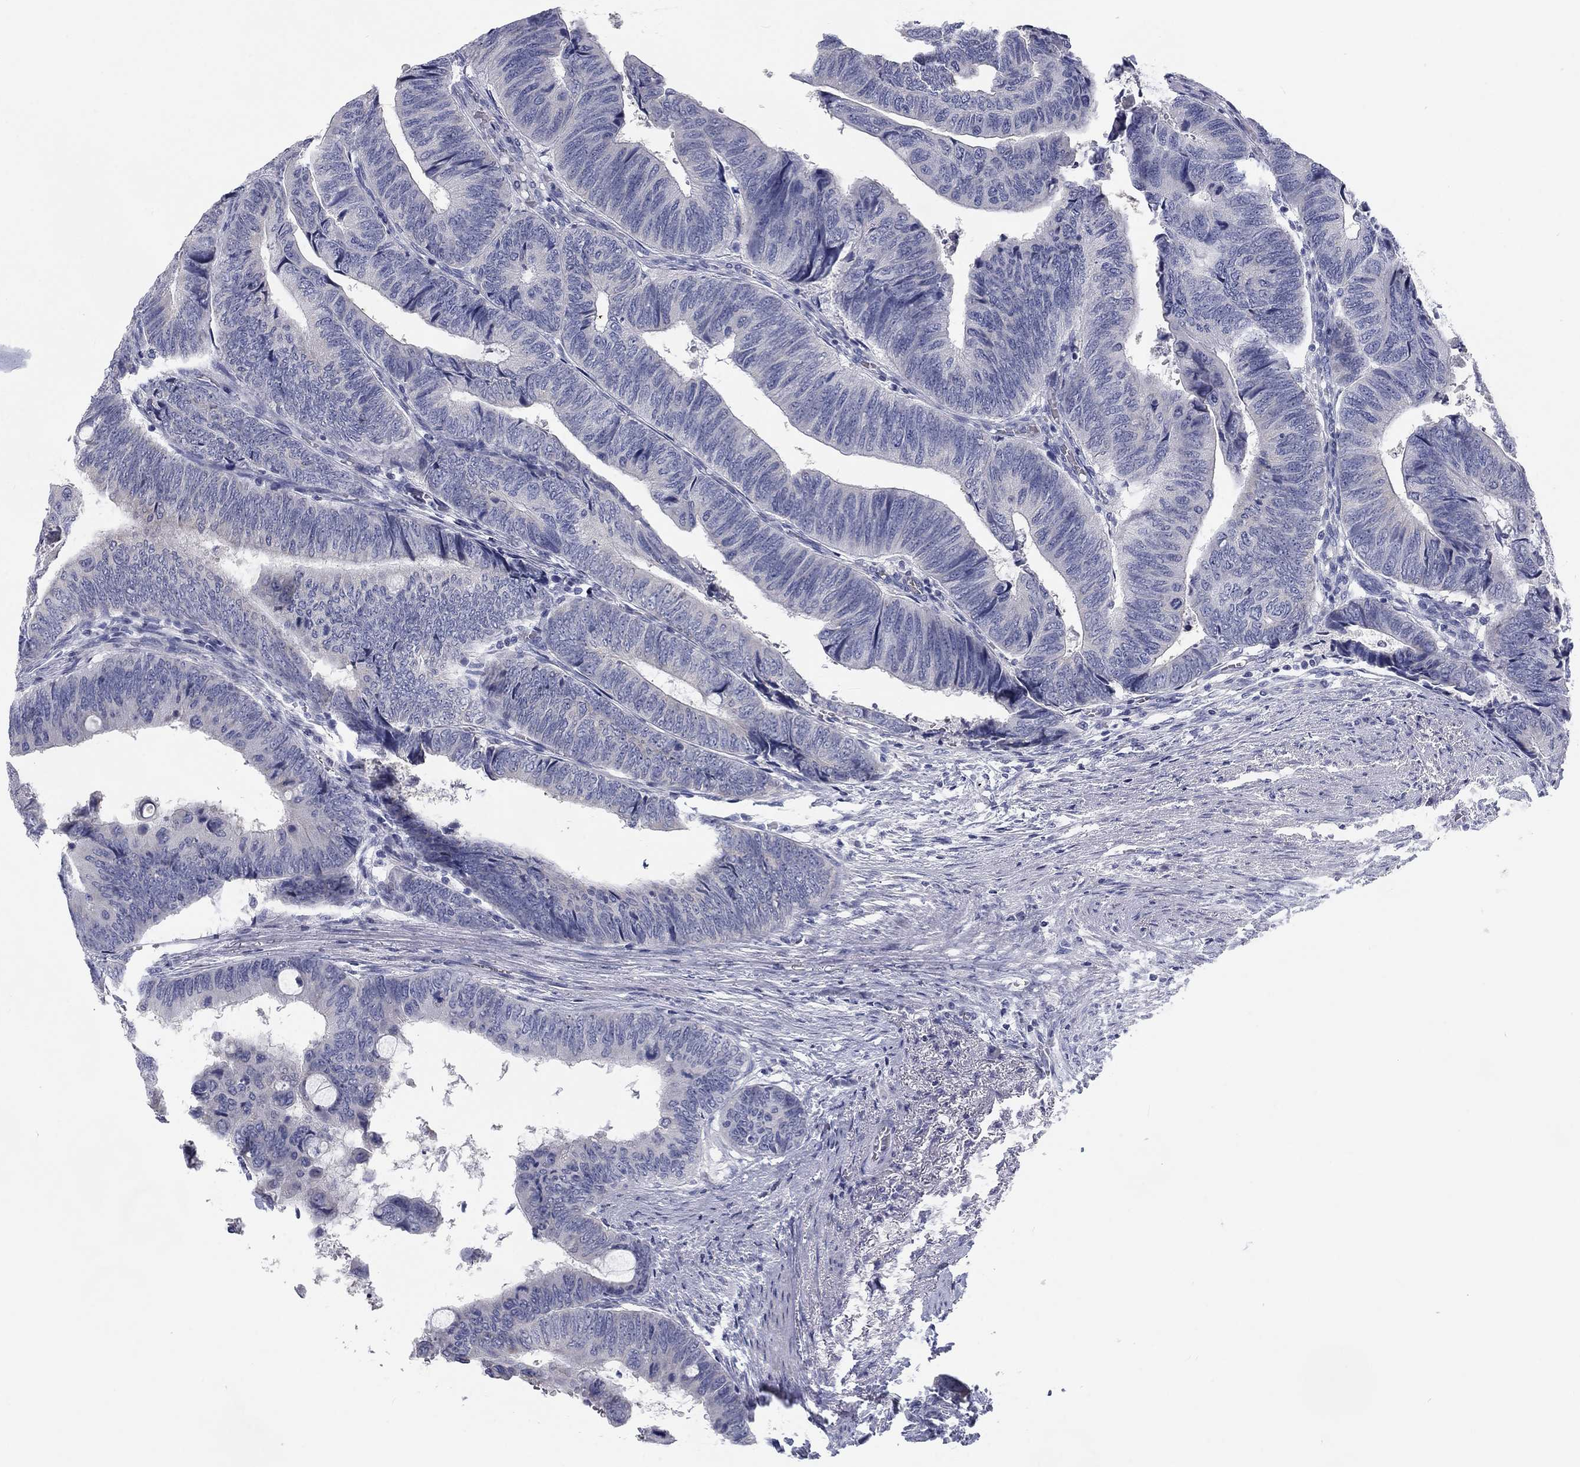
{"staining": {"intensity": "negative", "quantity": "none", "location": "none"}, "tissue": "colorectal cancer", "cell_type": "Tumor cells", "image_type": "cancer", "snomed": [{"axis": "morphology", "description": "Normal tissue, NOS"}, {"axis": "morphology", "description": "Adenocarcinoma, NOS"}, {"axis": "topography", "description": "Rectum"}, {"axis": "topography", "description": "Peripheral nerve tissue"}], "caption": "Colorectal cancer was stained to show a protein in brown. There is no significant expression in tumor cells.", "gene": "CALB1", "patient": {"sex": "male", "age": 92}}